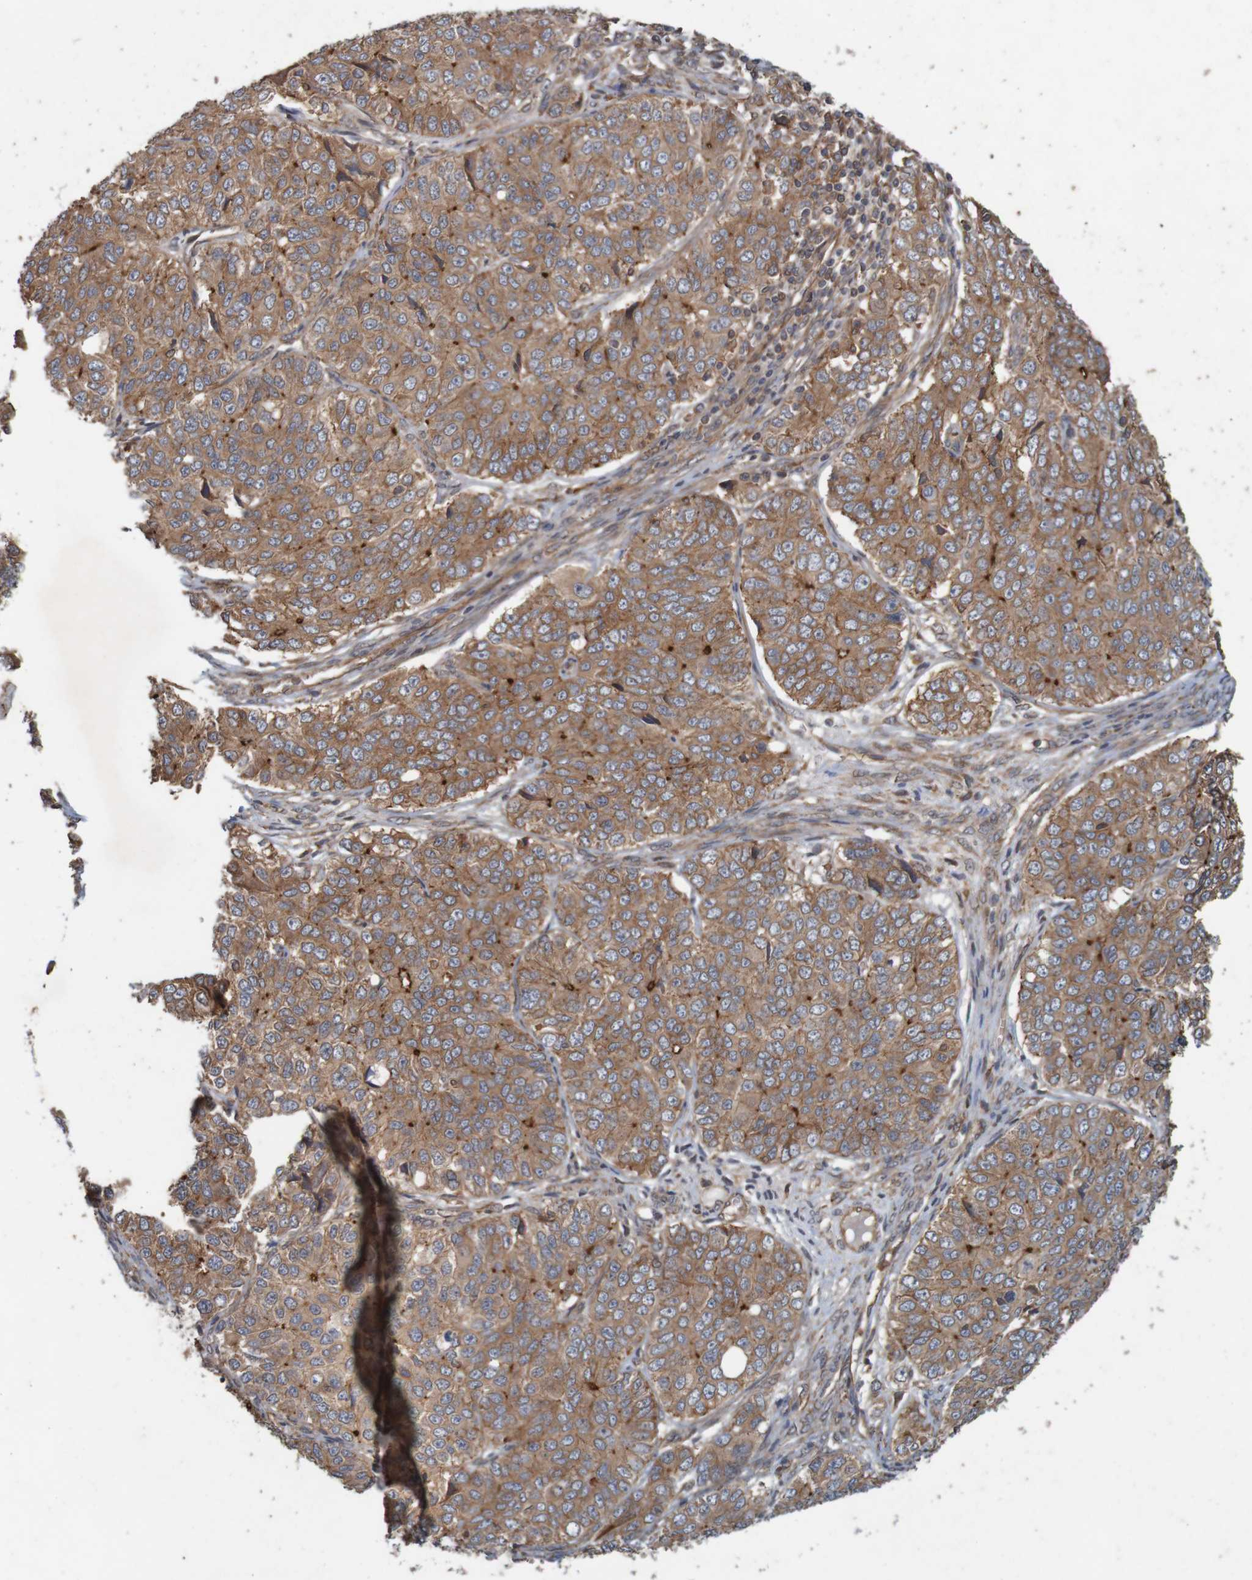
{"staining": {"intensity": "moderate", "quantity": ">75%", "location": "cytoplasmic/membranous"}, "tissue": "ovarian cancer", "cell_type": "Tumor cells", "image_type": "cancer", "snomed": [{"axis": "morphology", "description": "Carcinoma, endometroid"}, {"axis": "topography", "description": "Ovary"}], "caption": "Immunohistochemistry (IHC) of ovarian endometroid carcinoma displays medium levels of moderate cytoplasmic/membranous staining in about >75% of tumor cells. Nuclei are stained in blue.", "gene": "ARHGEF11", "patient": {"sex": "female", "age": 51}}